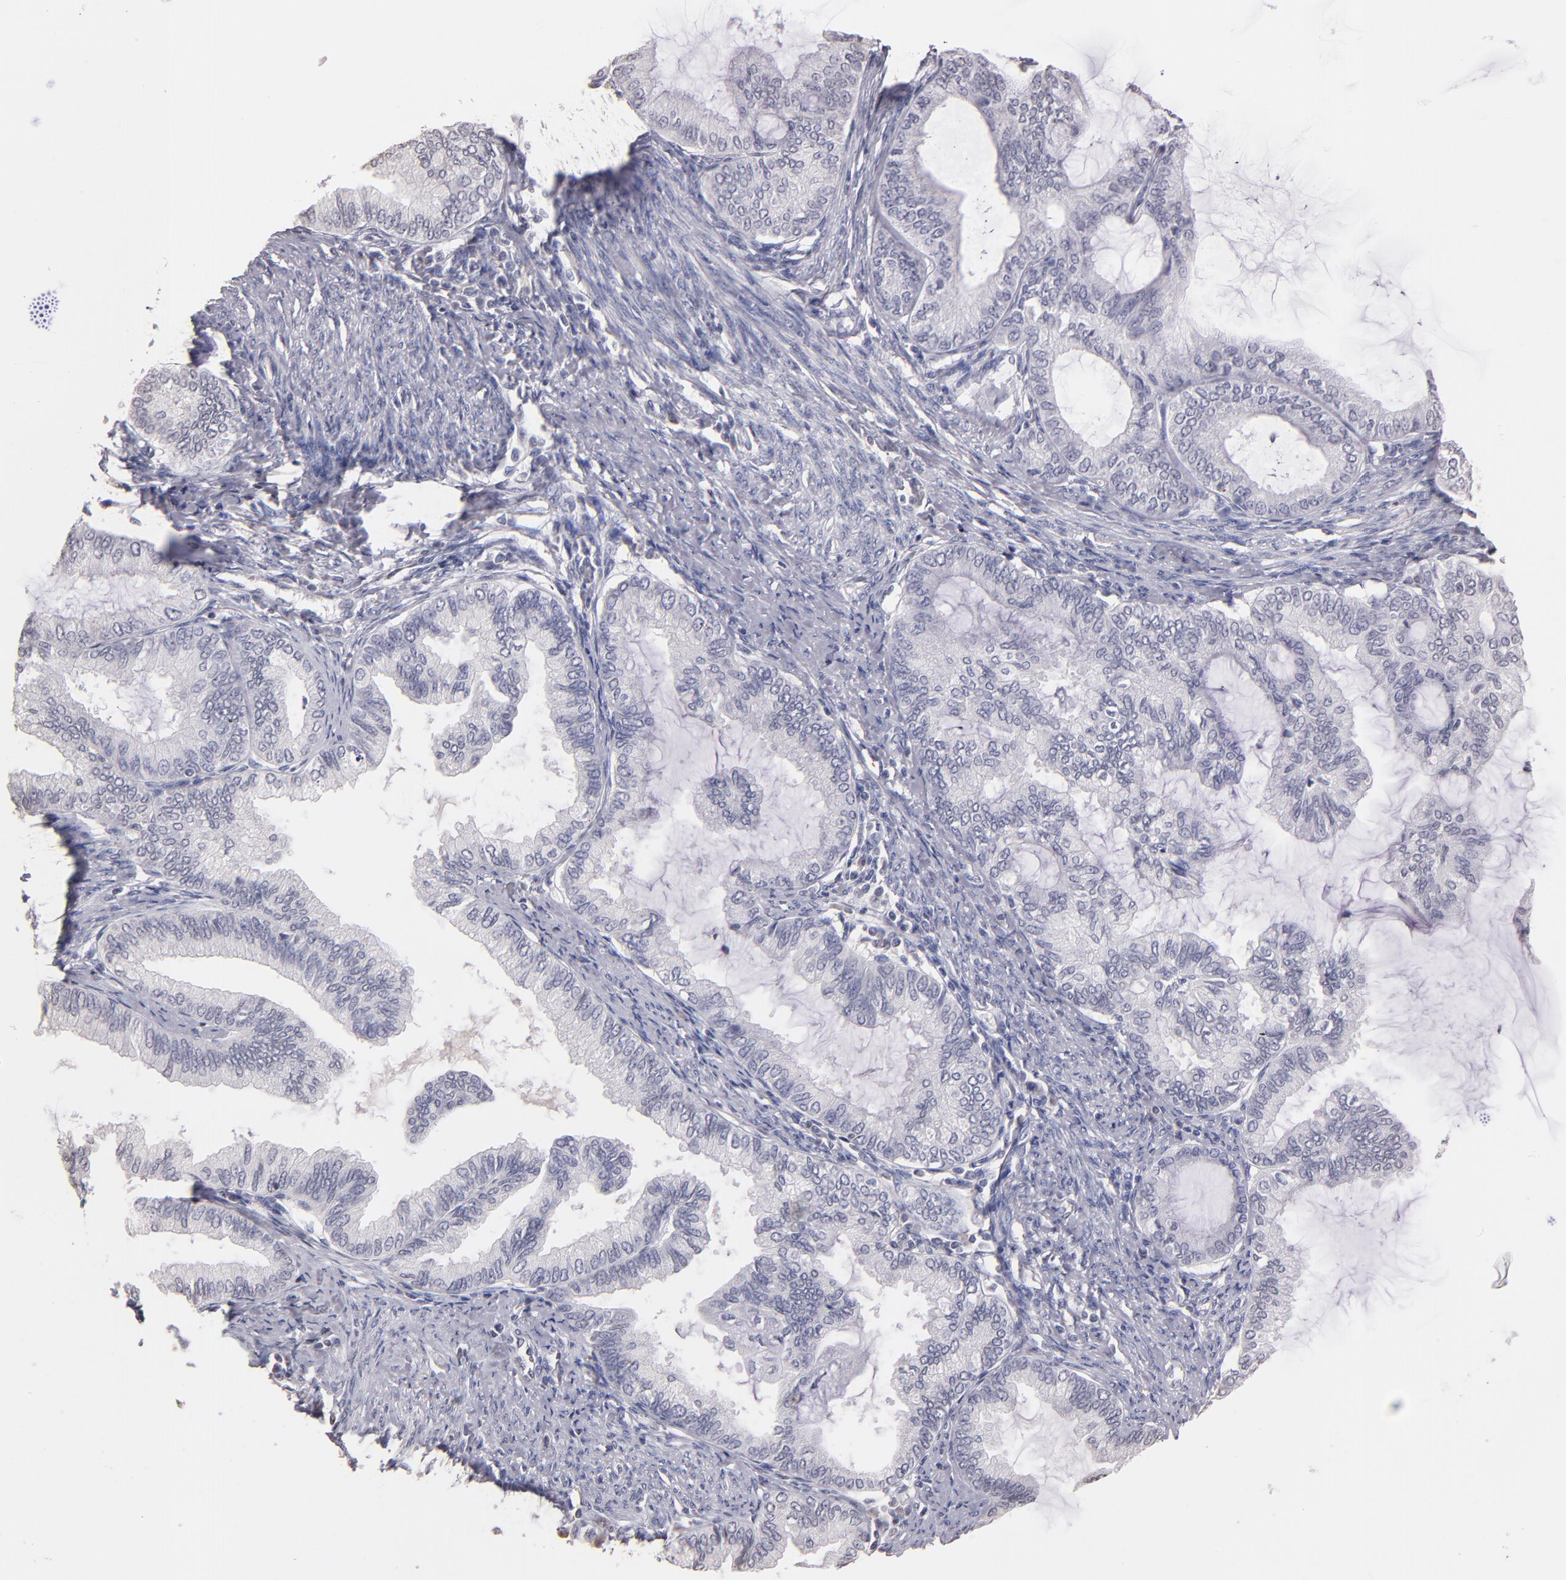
{"staining": {"intensity": "negative", "quantity": "none", "location": "none"}, "tissue": "endometrial cancer", "cell_type": "Tumor cells", "image_type": "cancer", "snomed": [{"axis": "morphology", "description": "Adenocarcinoma, NOS"}, {"axis": "topography", "description": "Endometrium"}], "caption": "Protein analysis of adenocarcinoma (endometrial) shows no significant positivity in tumor cells. The staining is performed using DAB brown chromogen with nuclei counter-stained in using hematoxylin.", "gene": "SOX10", "patient": {"sex": "female", "age": 86}}